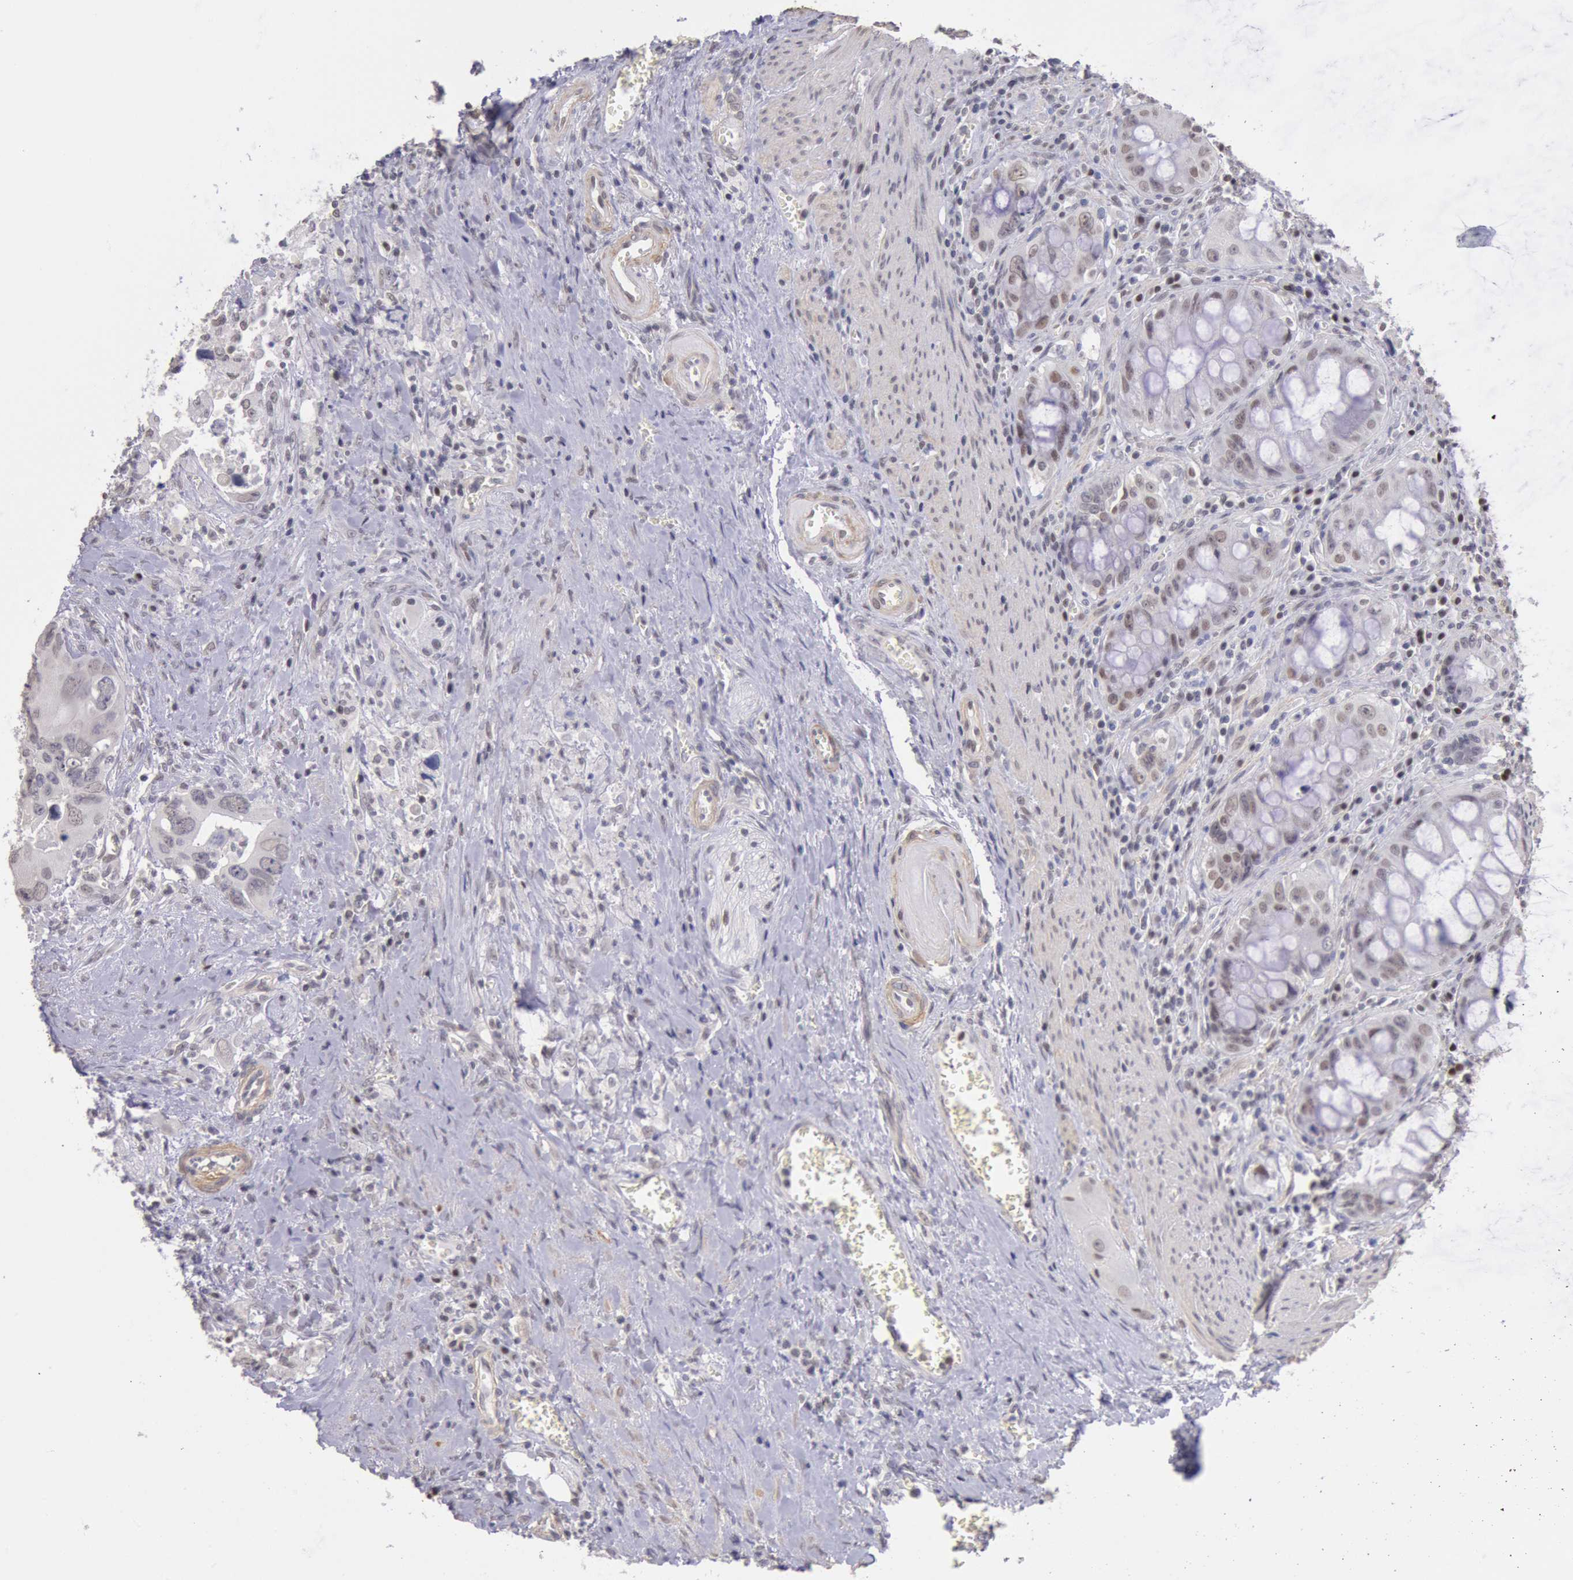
{"staining": {"intensity": "moderate", "quantity": "25%-75%", "location": "nuclear"}, "tissue": "colorectal cancer", "cell_type": "Tumor cells", "image_type": "cancer", "snomed": [{"axis": "morphology", "description": "Adenocarcinoma, NOS"}, {"axis": "topography", "description": "Rectum"}], "caption": "Brown immunohistochemical staining in colorectal cancer shows moderate nuclear staining in approximately 25%-75% of tumor cells.", "gene": "MYH7", "patient": {"sex": "male", "age": 70}}